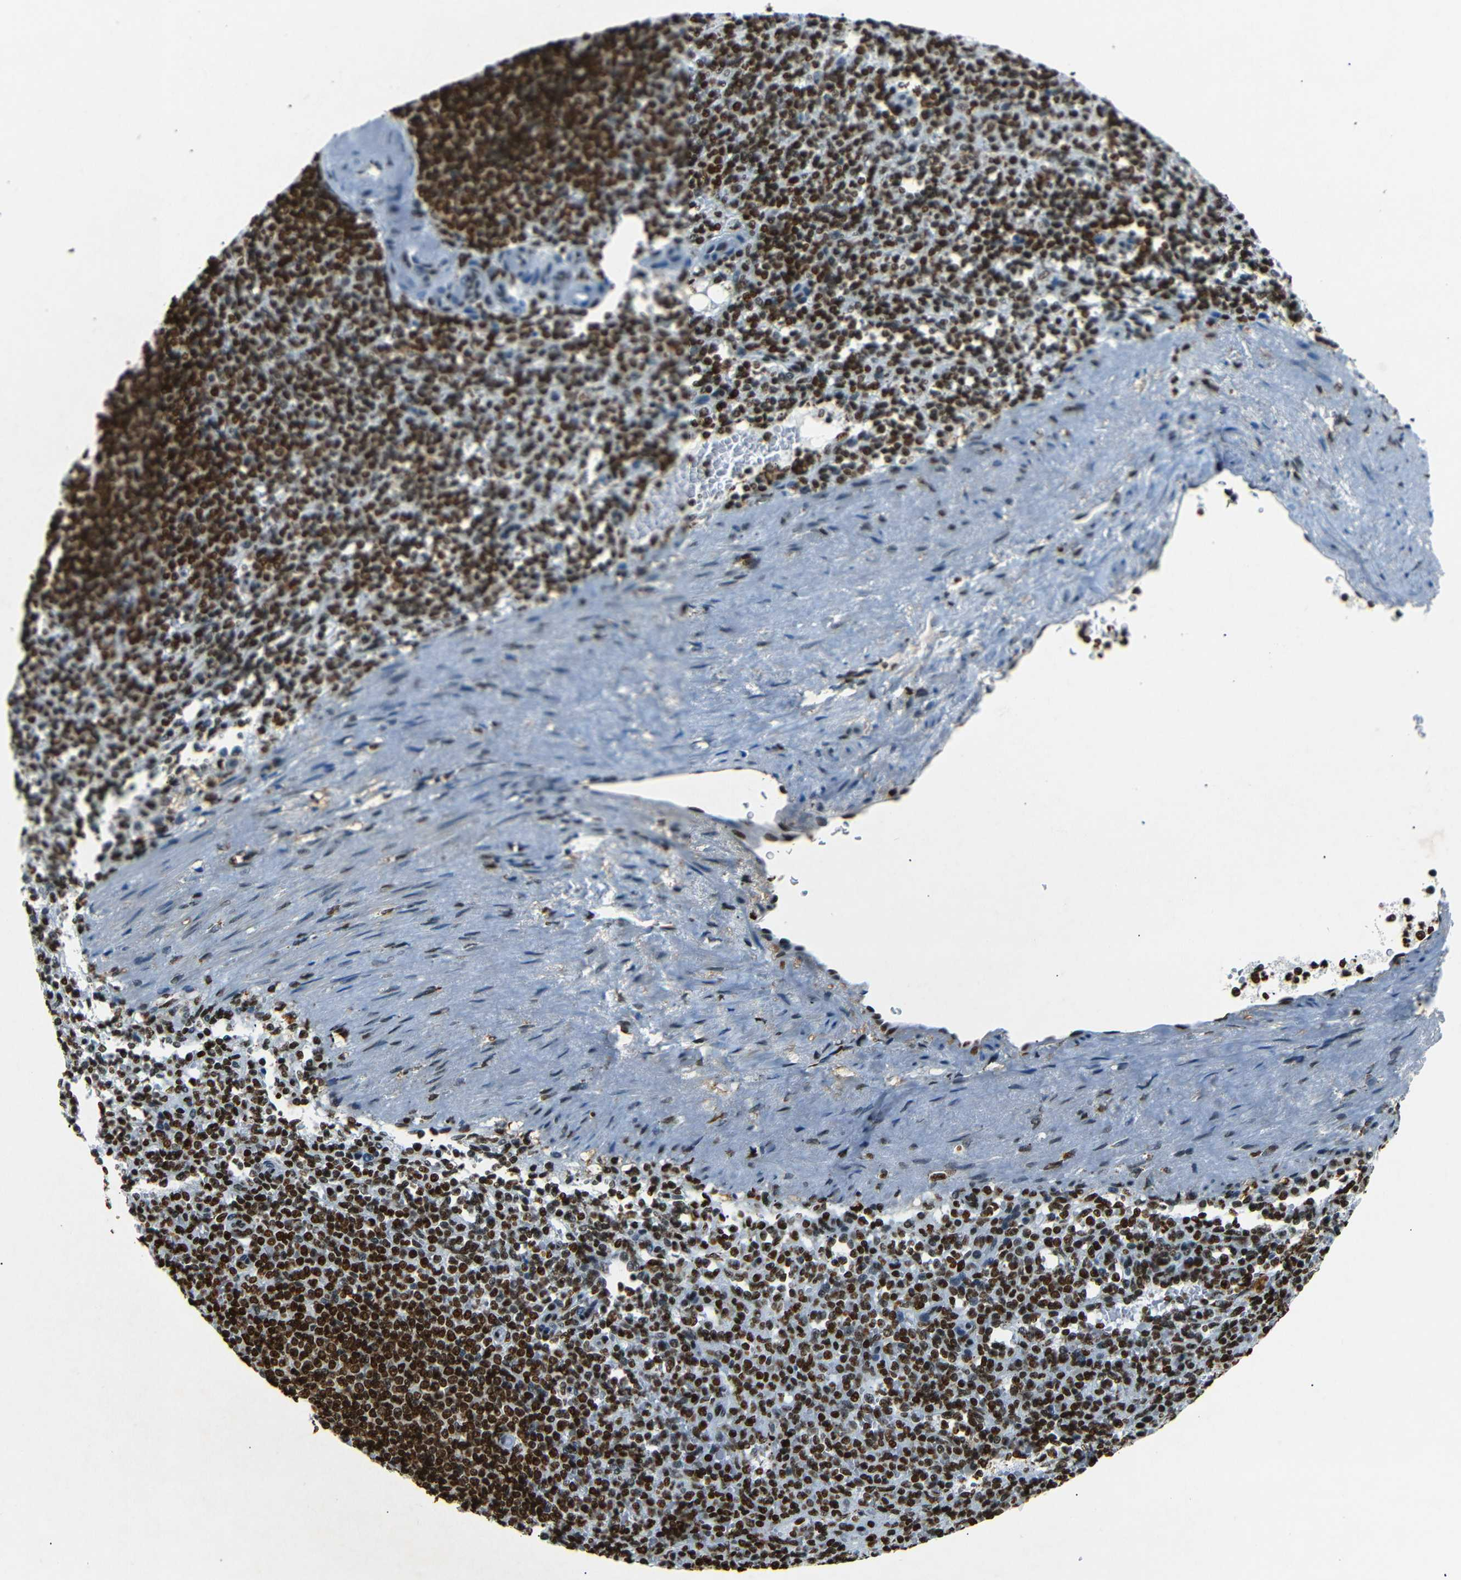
{"staining": {"intensity": "strong", "quantity": ">75%", "location": "nuclear"}, "tissue": "spleen", "cell_type": "Cells in red pulp", "image_type": "normal", "snomed": [{"axis": "morphology", "description": "Normal tissue, NOS"}, {"axis": "topography", "description": "Spleen"}], "caption": "IHC photomicrograph of unremarkable spleen: spleen stained using immunohistochemistry demonstrates high levels of strong protein expression localized specifically in the nuclear of cells in red pulp, appearing as a nuclear brown color.", "gene": "HMGN1", "patient": {"sex": "female", "age": 74}}